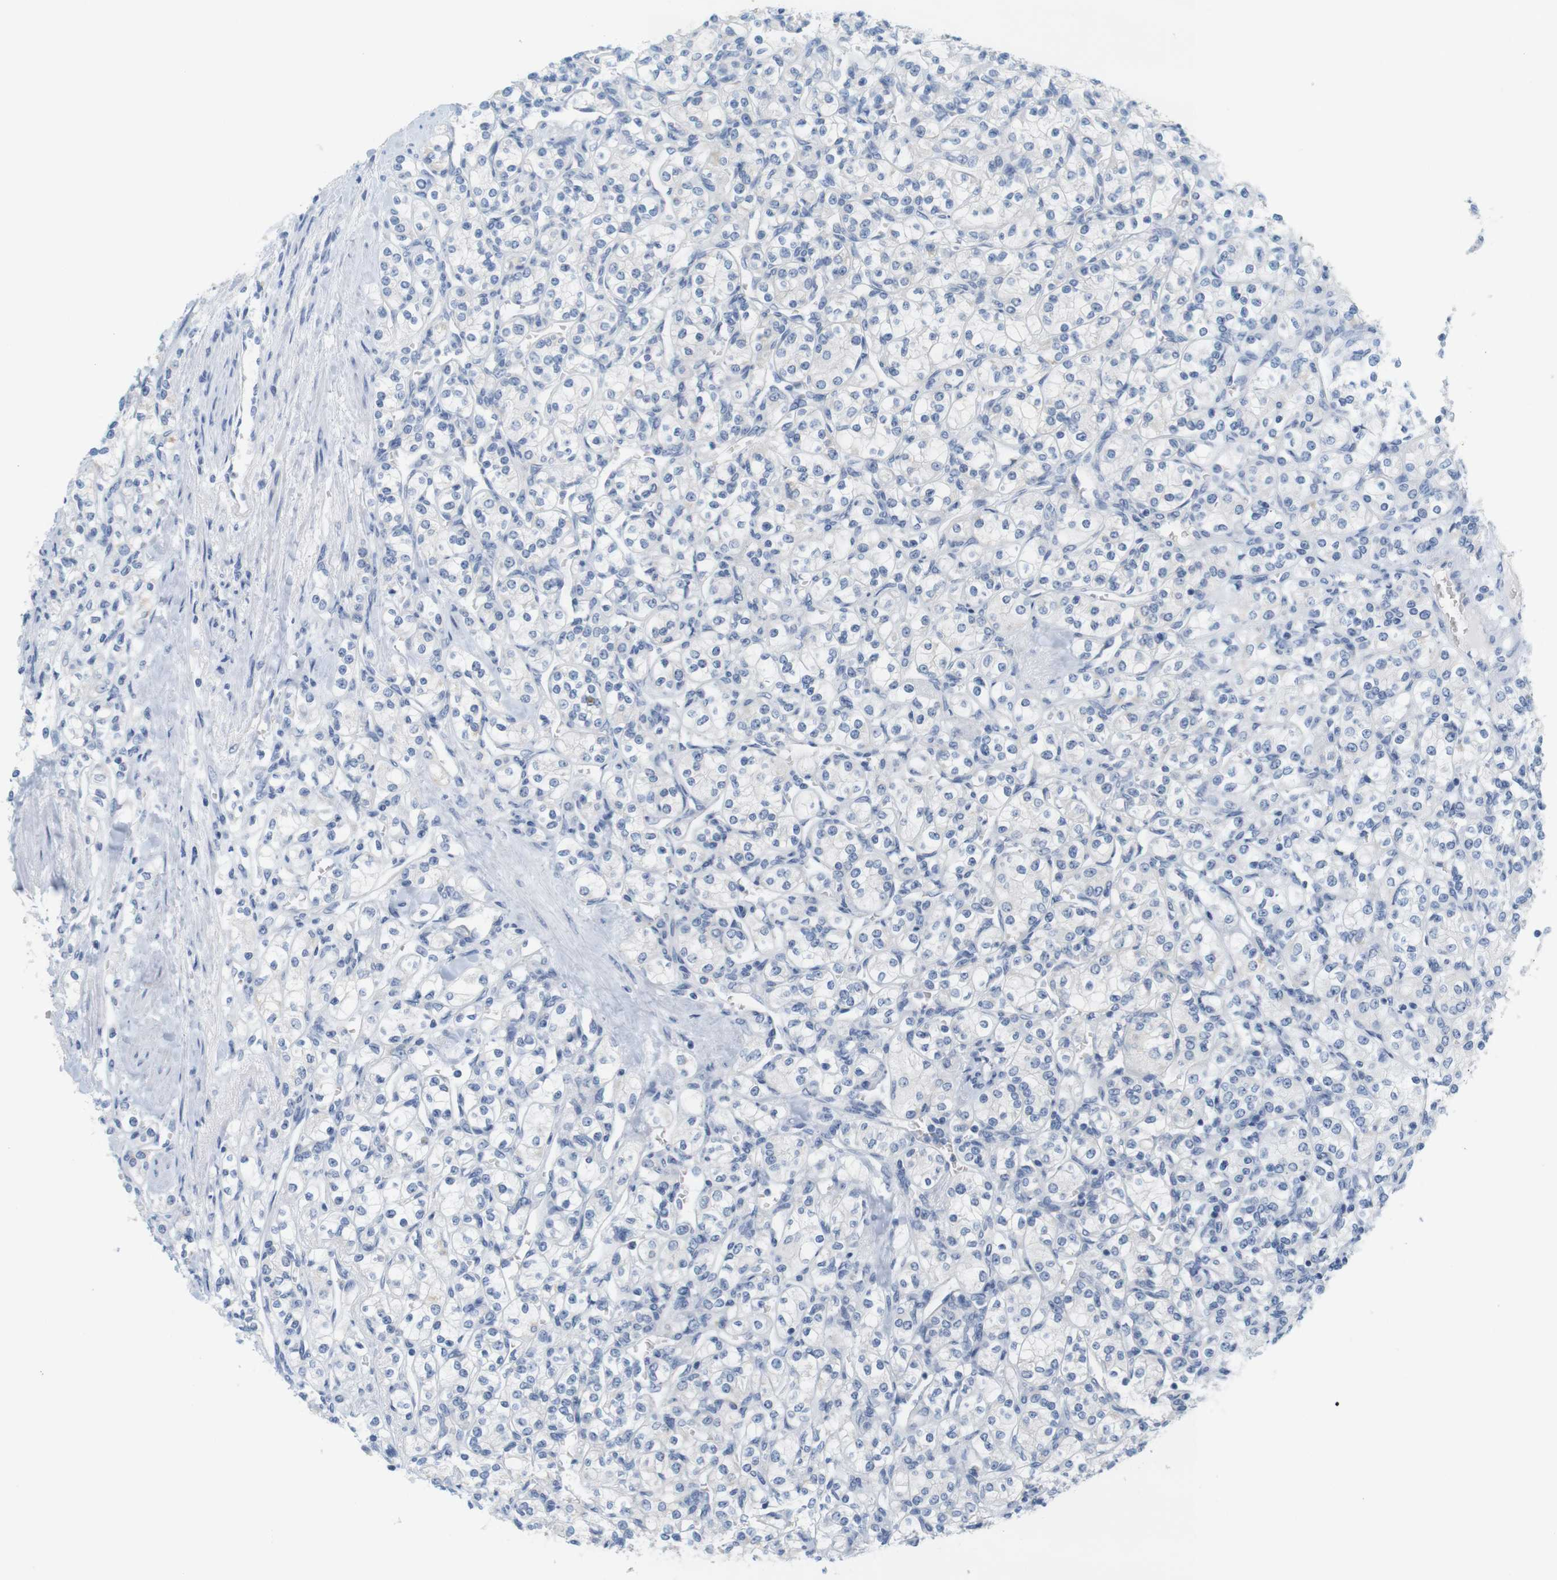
{"staining": {"intensity": "negative", "quantity": "none", "location": "none"}, "tissue": "renal cancer", "cell_type": "Tumor cells", "image_type": "cancer", "snomed": [{"axis": "morphology", "description": "Adenocarcinoma, NOS"}, {"axis": "topography", "description": "Kidney"}], "caption": "Adenocarcinoma (renal) was stained to show a protein in brown. There is no significant expression in tumor cells. The staining was performed using DAB (3,3'-diaminobenzidine) to visualize the protein expression in brown, while the nuclei were stained in blue with hematoxylin (Magnification: 20x).", "gene": "LRRK2", "patient": {"sex": "male", "age": 77}}